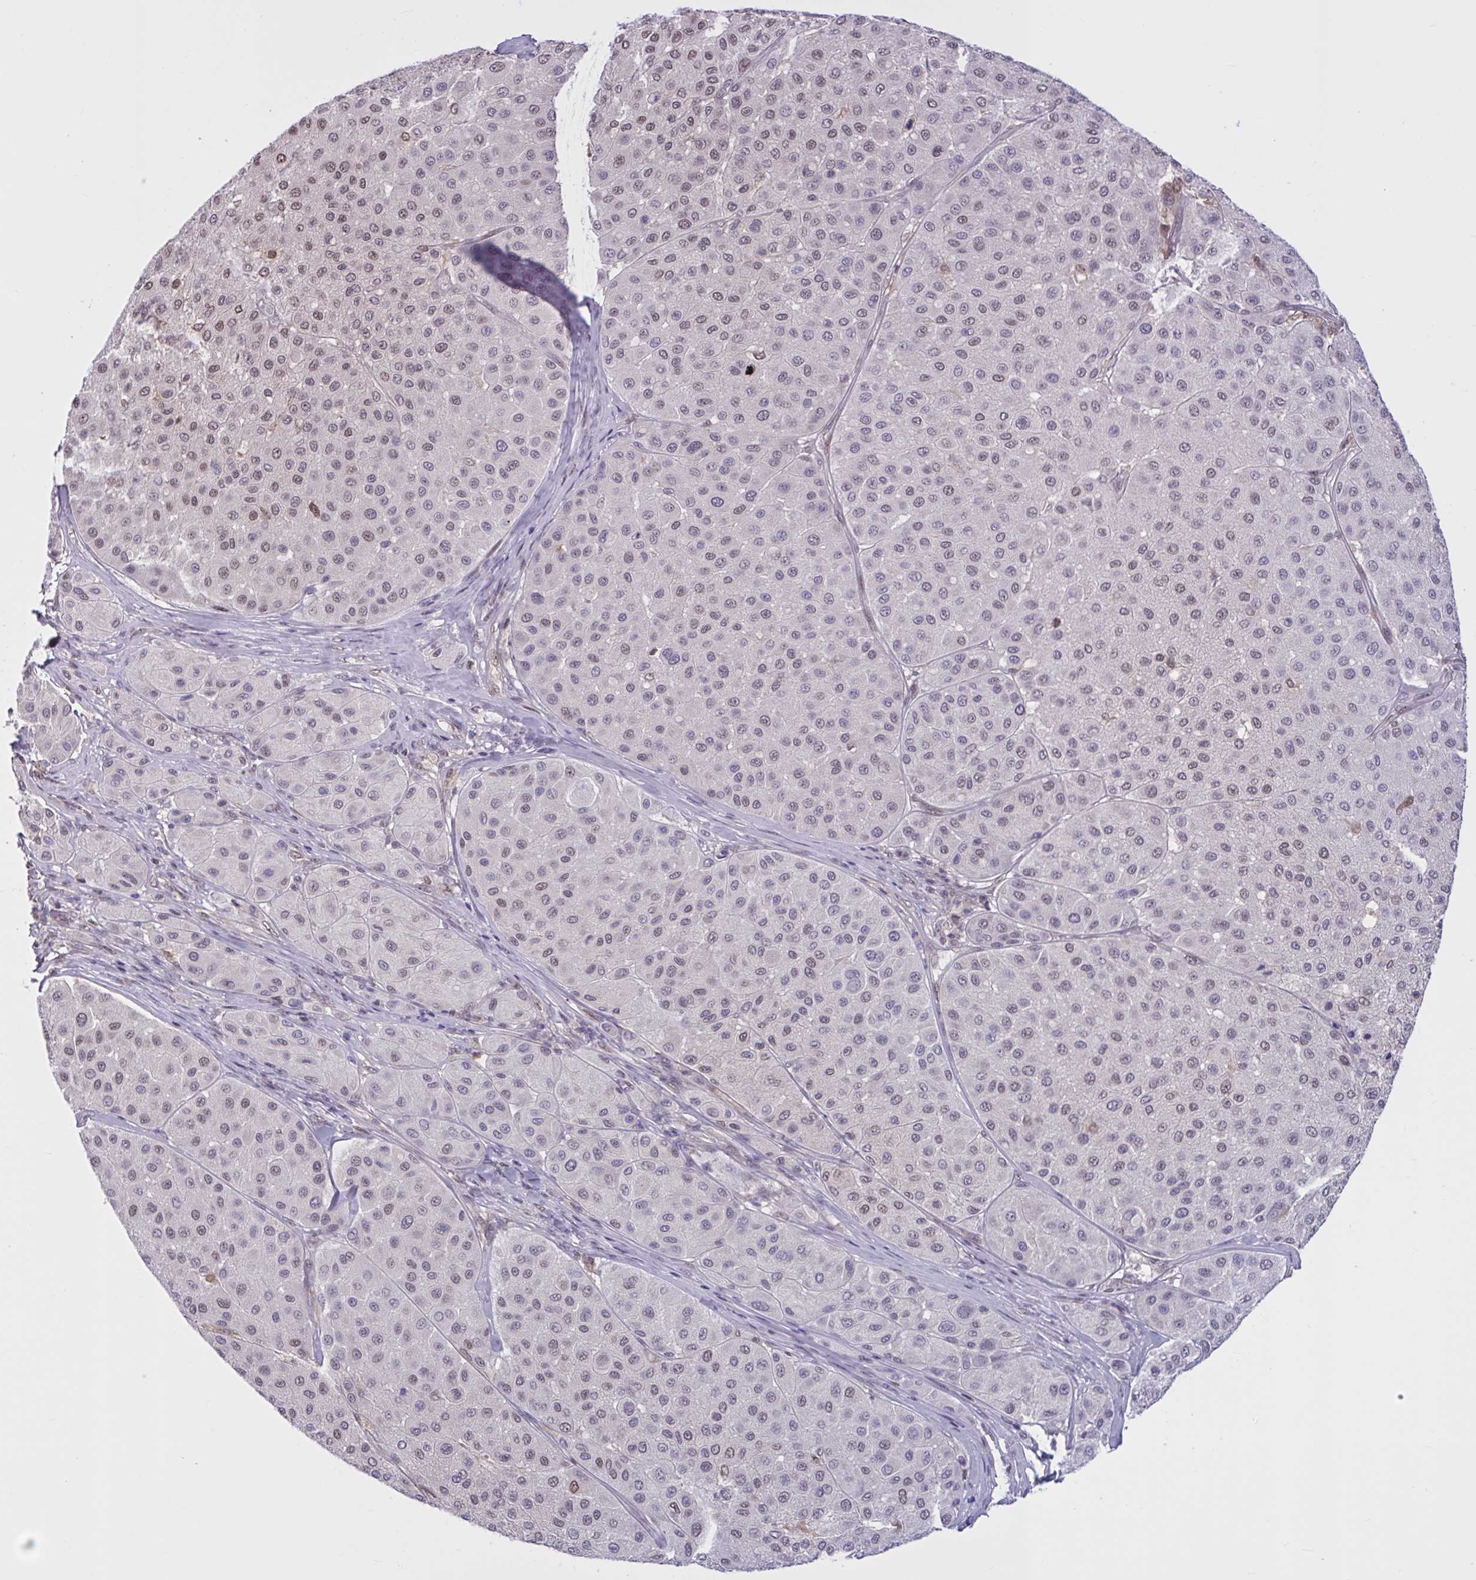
{"staining": {"intensity": "weak", "quantity": "25%-75%", "location": "nuclear"}, "tissue": "melanoma", "cell_type": "Tumor cells", "image_type": "cancer", "snomed": [{"axis": "morphology", "description": "Malignant melanoma, Metastatic site"}, {"axis": "topography", "description": "Smooth muscle"}], "caption": "IHC staining of malignant melanoma (metastatic site), which reveals low levels of weak nuclear positivity in approximately 25%-75% of tumor cells indicating weak nuclear protein staining. The staining was performed using DAB (3,3'-diaminobenzidine) (brown) for protein detection and nuclei were counterstained in hematoxylin (blue).", "gene": "RBL1", "patient": {"sex": "male", "age": 41}}